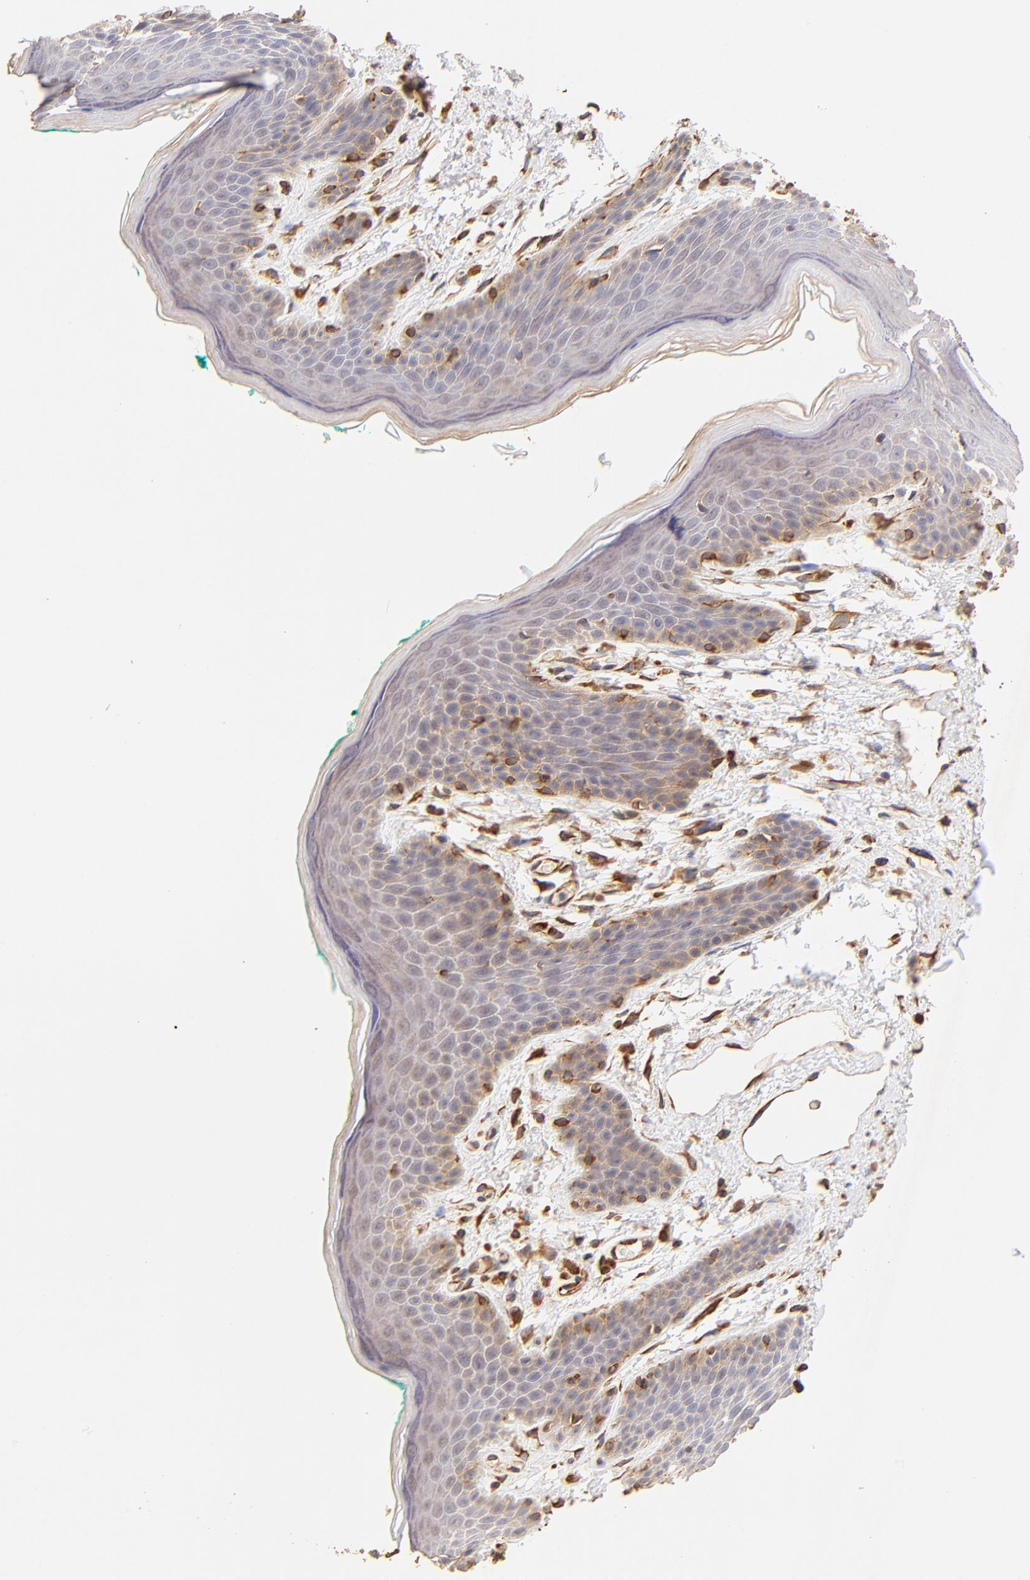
{"staining": {"intensity": "weak", "quantity": ">75%", "location": "cytoplasmic/membranous"}, "tissue": "skin", "cell_type": "Epidermal cells", "image_type": "normal", "snomed": [{"axis": "morphology", "description": "Normal tissue, NOS"}, {"axis": "topography", "description": "Anal"}], "caption": "Immunohistochemistry (IHC) (DAB (3,3'-diaminobenzidine)) staining of unremarkable skin exhibits weak cytoplasmic/membranous protein positivity in approximately >75% of epidermal cells. Immunohistochemistry (IHC) stains the protein of interest in brown and the nuclei are stained blue.", "gene": "TNFAIP3", "patient": {"sex": "male", "age": 74}}